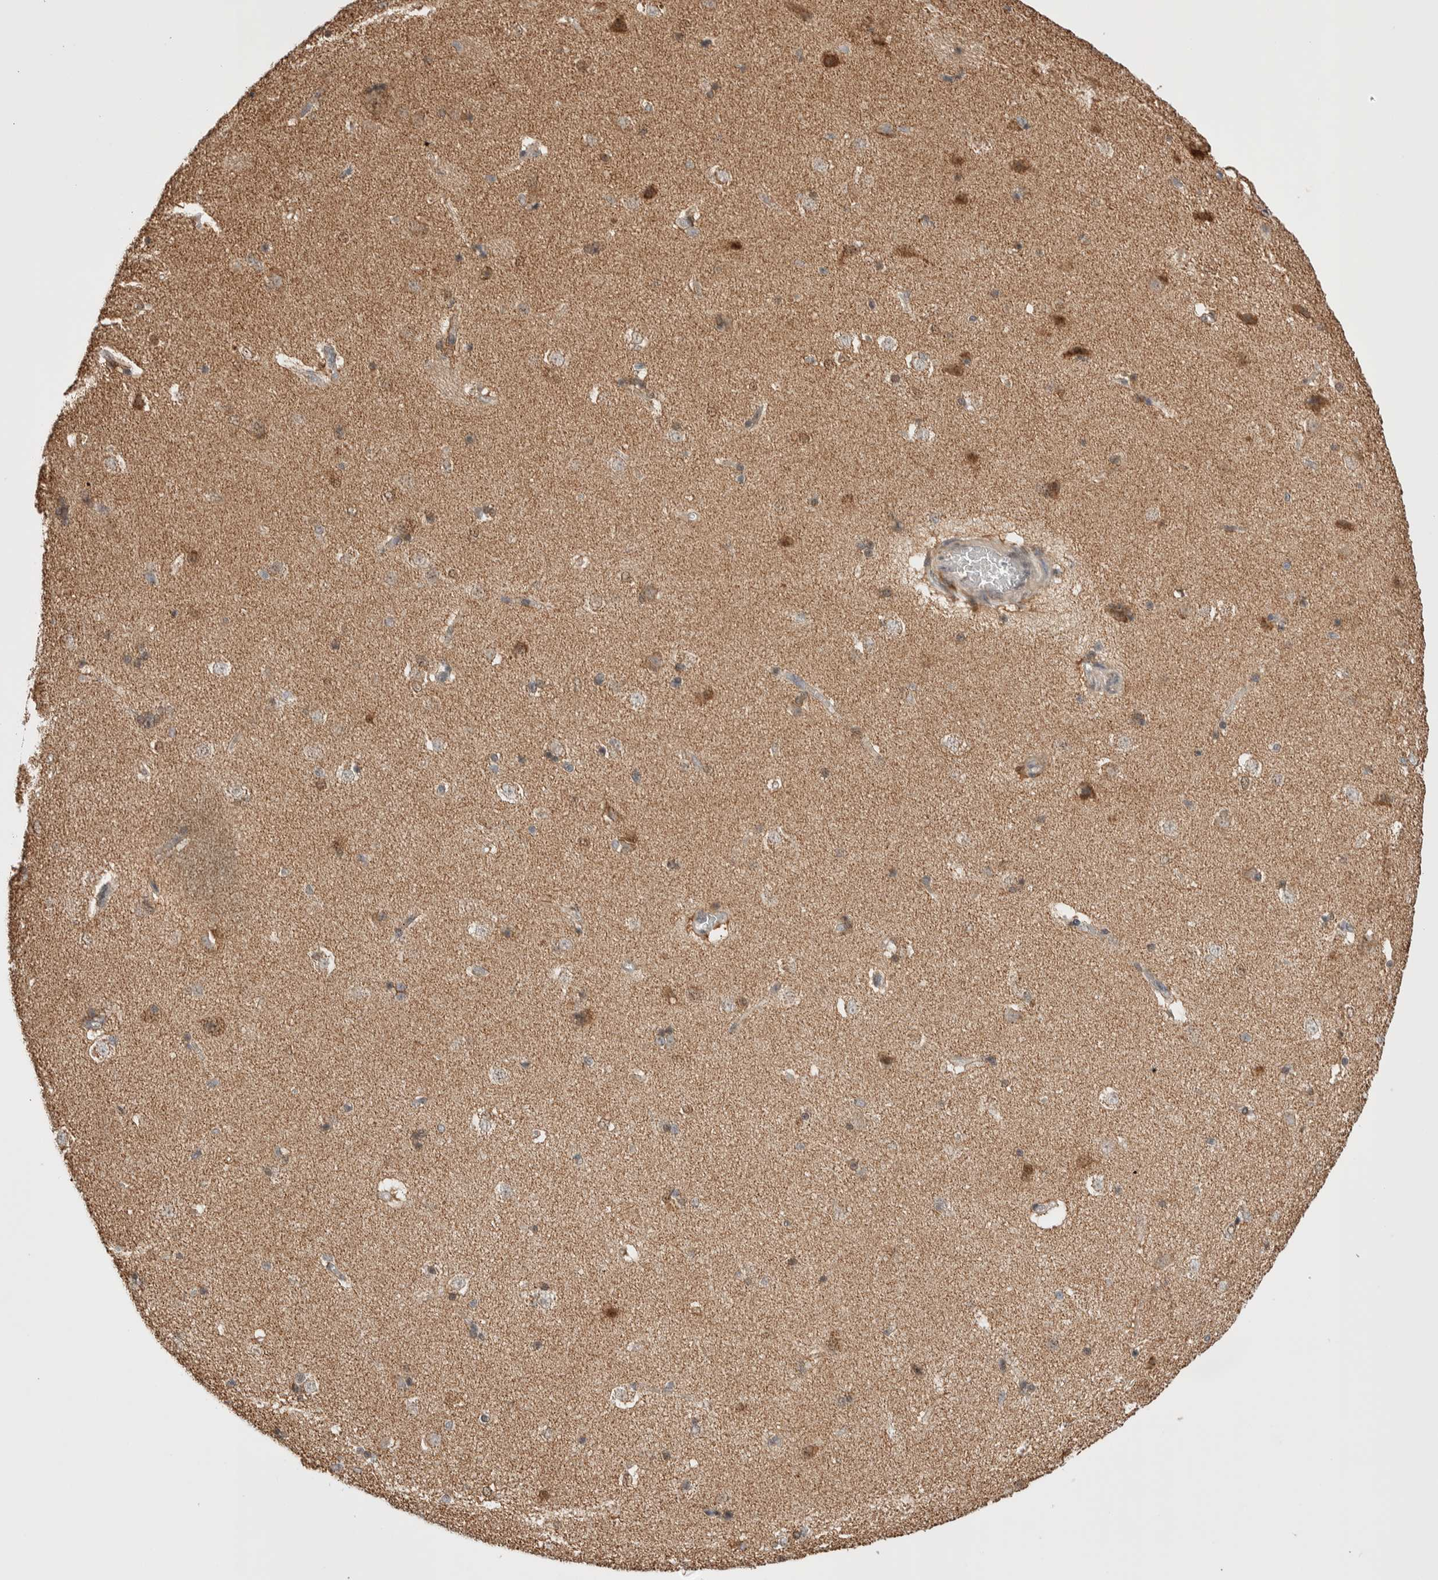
{"staining": {"intensity": "moderate", "quantity": "25%-75%", "location": "cytoplasmic/membranous,nuclear"}, "tissue": "caudate", "cell_type": "Glial cells", "image_type": "normal", "snomed": [{"axis": "morphology", "description": "Normal tissue, NOS"}, {"axis": "topography", "description": "Lateral ventricle wall"}], "caption": "Immunohistochemistry micrograph of unremarkable caudate: caudate stained using immunohistochemistry (IHC) exhibits medium levels of moderate protein expression localized specifically in the cytoplasmic/membranous,nuclear of glial cells, appearing as a cytoplasmic/membranous,nuclear brown color.", "gene": "ZNF695", "patient": {"sex": "female", "age": 19}}